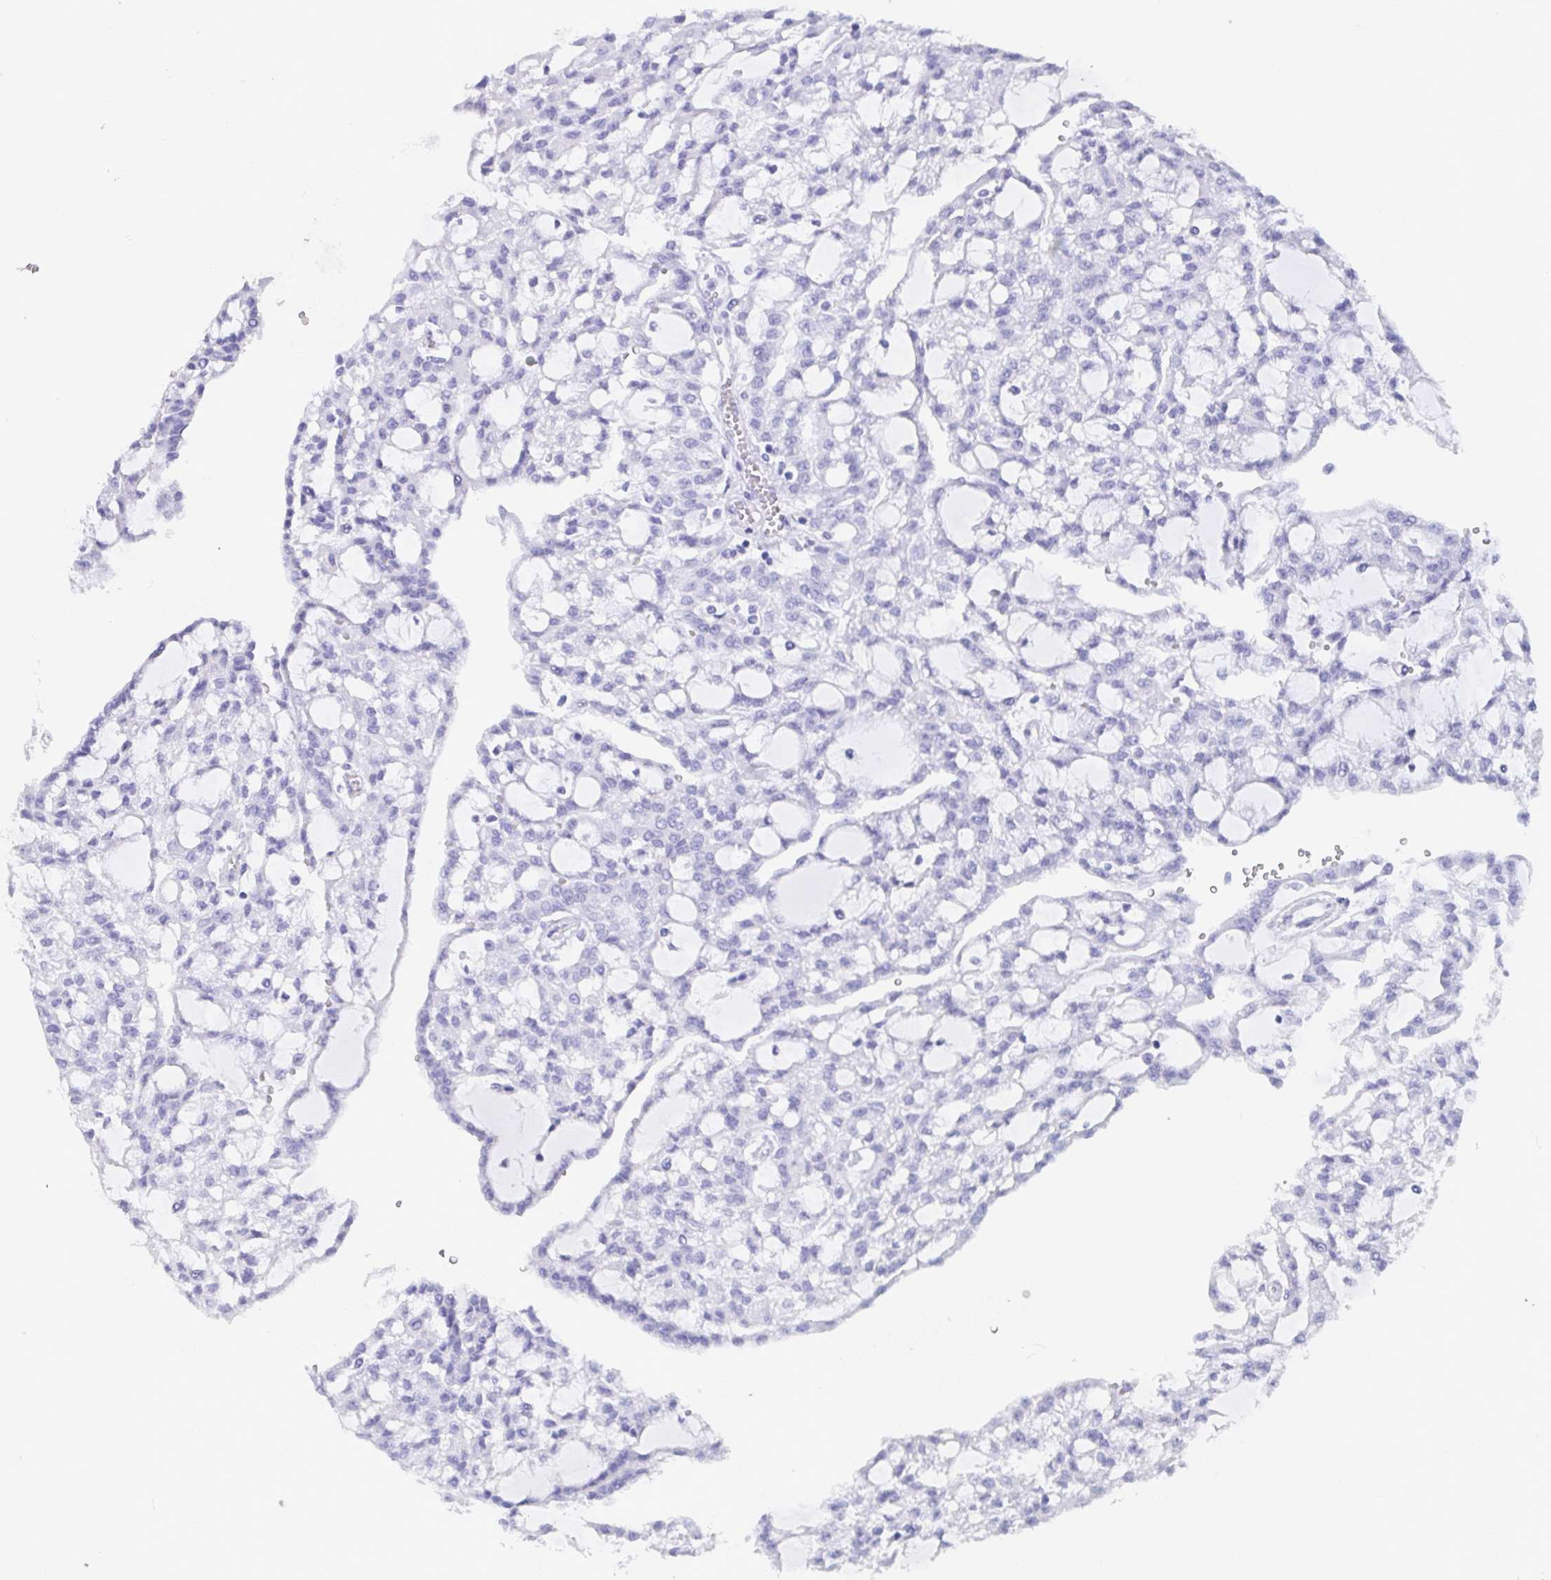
{"staining": {"intensity": "negative", "quantity": "none", "location": "none"}, "tissue": "renal cancer", "cell_type": "Tumor cells", "image_type": "cancer", "snomed": [{"axis": "morphology", "description": "Adenocarcinoma, NOS"}, {"axis": "topography", "description": "Kidney"}], "caption": "Protein analysis of adenocarcinoma (renal) displays no significant expression in tumor cells. (DAB immunohistochemistry, high magnification).", "gene": "IDH1", "patient": {"sex": "male", "age": 63}}